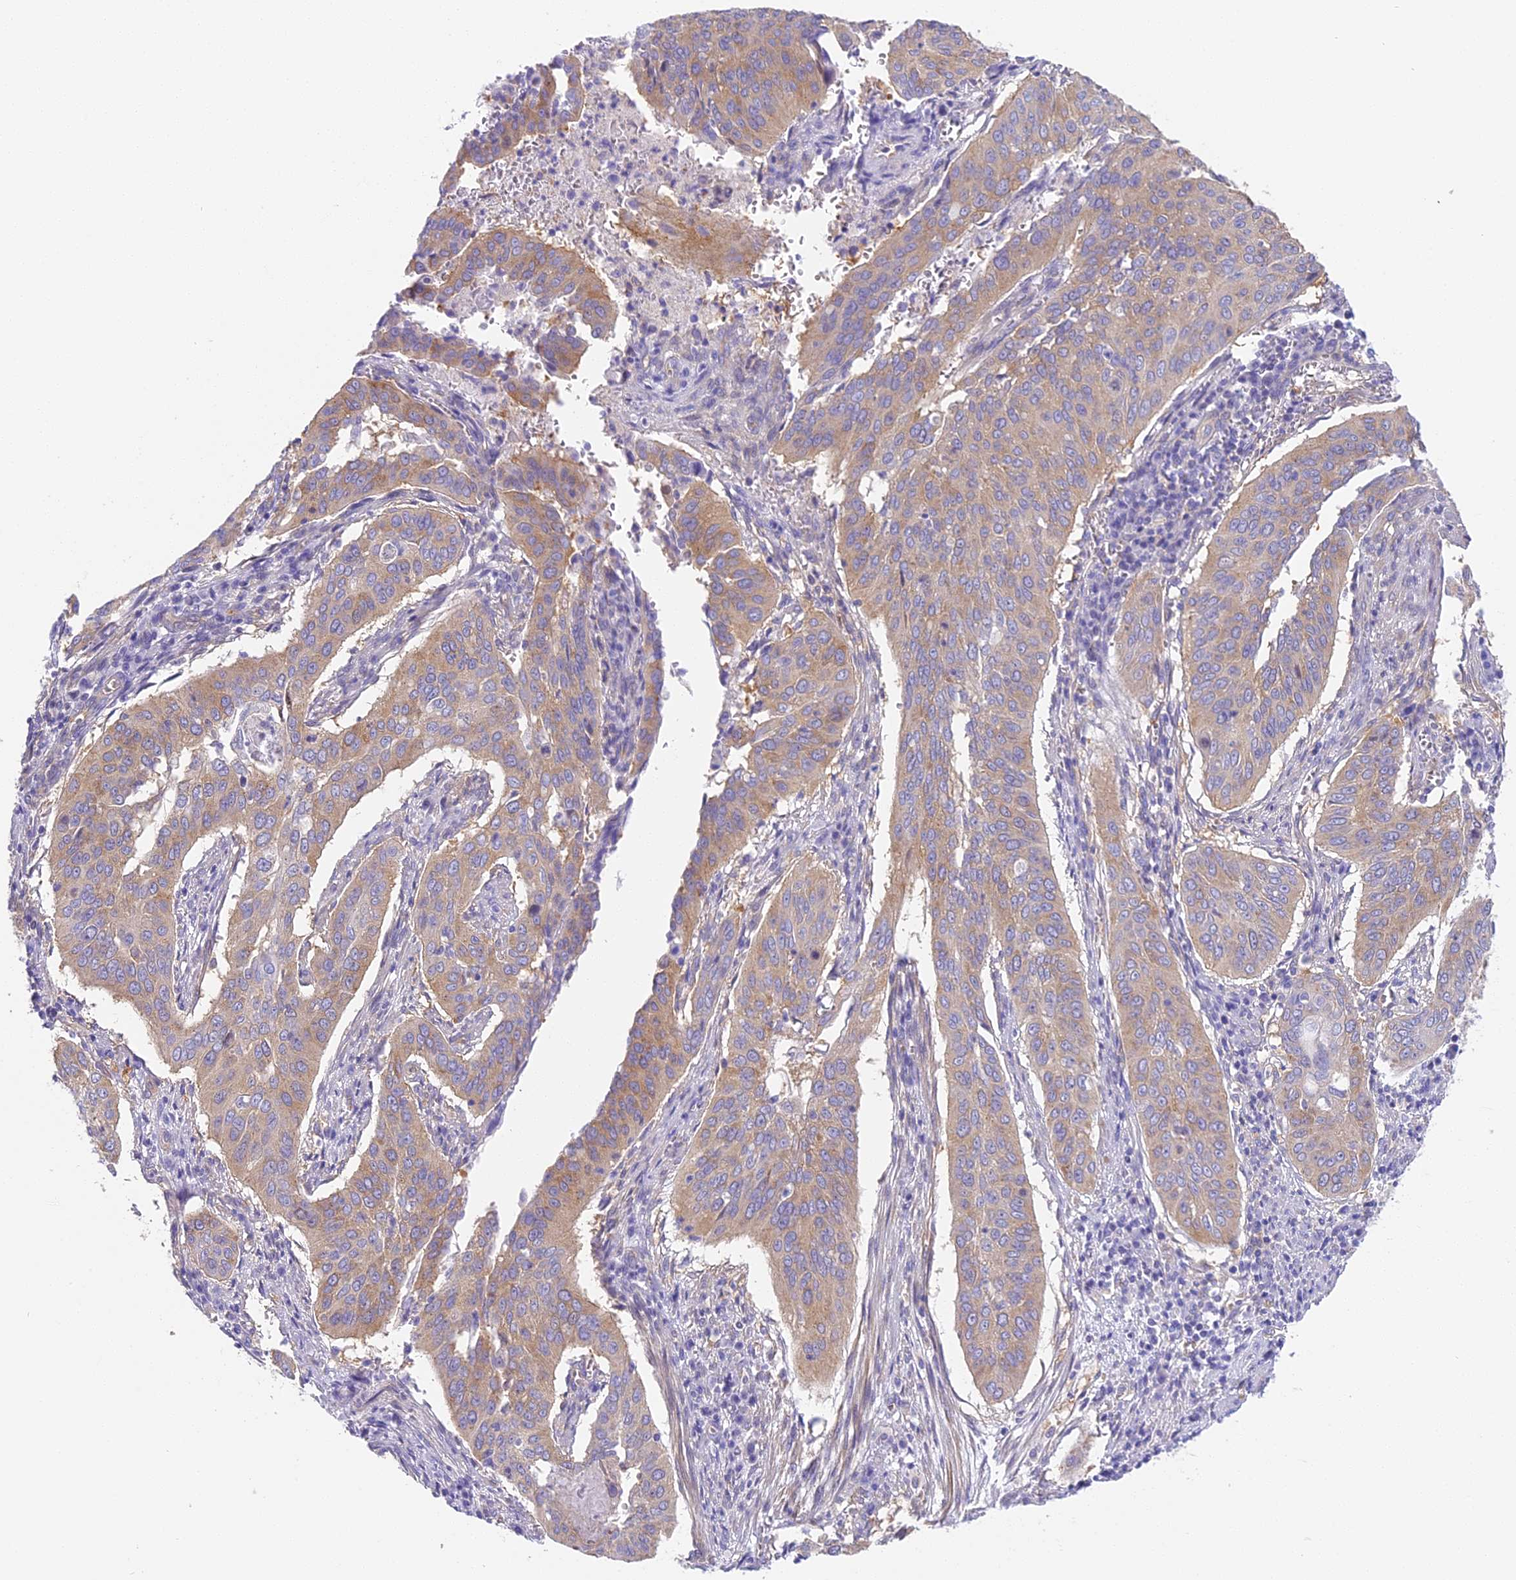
{"staining": {"intensity": "weak", "quantity": "25%-75%", "location": "cytoplasmic/membranous"}, "tissue": "cervical cancer", "cell_type": "Tumor cells", "image_type": "cancer", "snomed": [{"axis": "morphology", "description": "Squamous cell carcinoma, NOS"}, {"axis": "topography", "description": "Cervix"}], "caption": "Protein staining of cervical cancer (squamous cell carcinoma) tissue demonstrates weak cytoplasmic/membranous positivity in approximately 25%-75% of tumor cells.", "gene": "HOMER3", "patient": {"sex": "female", "age": 39}}